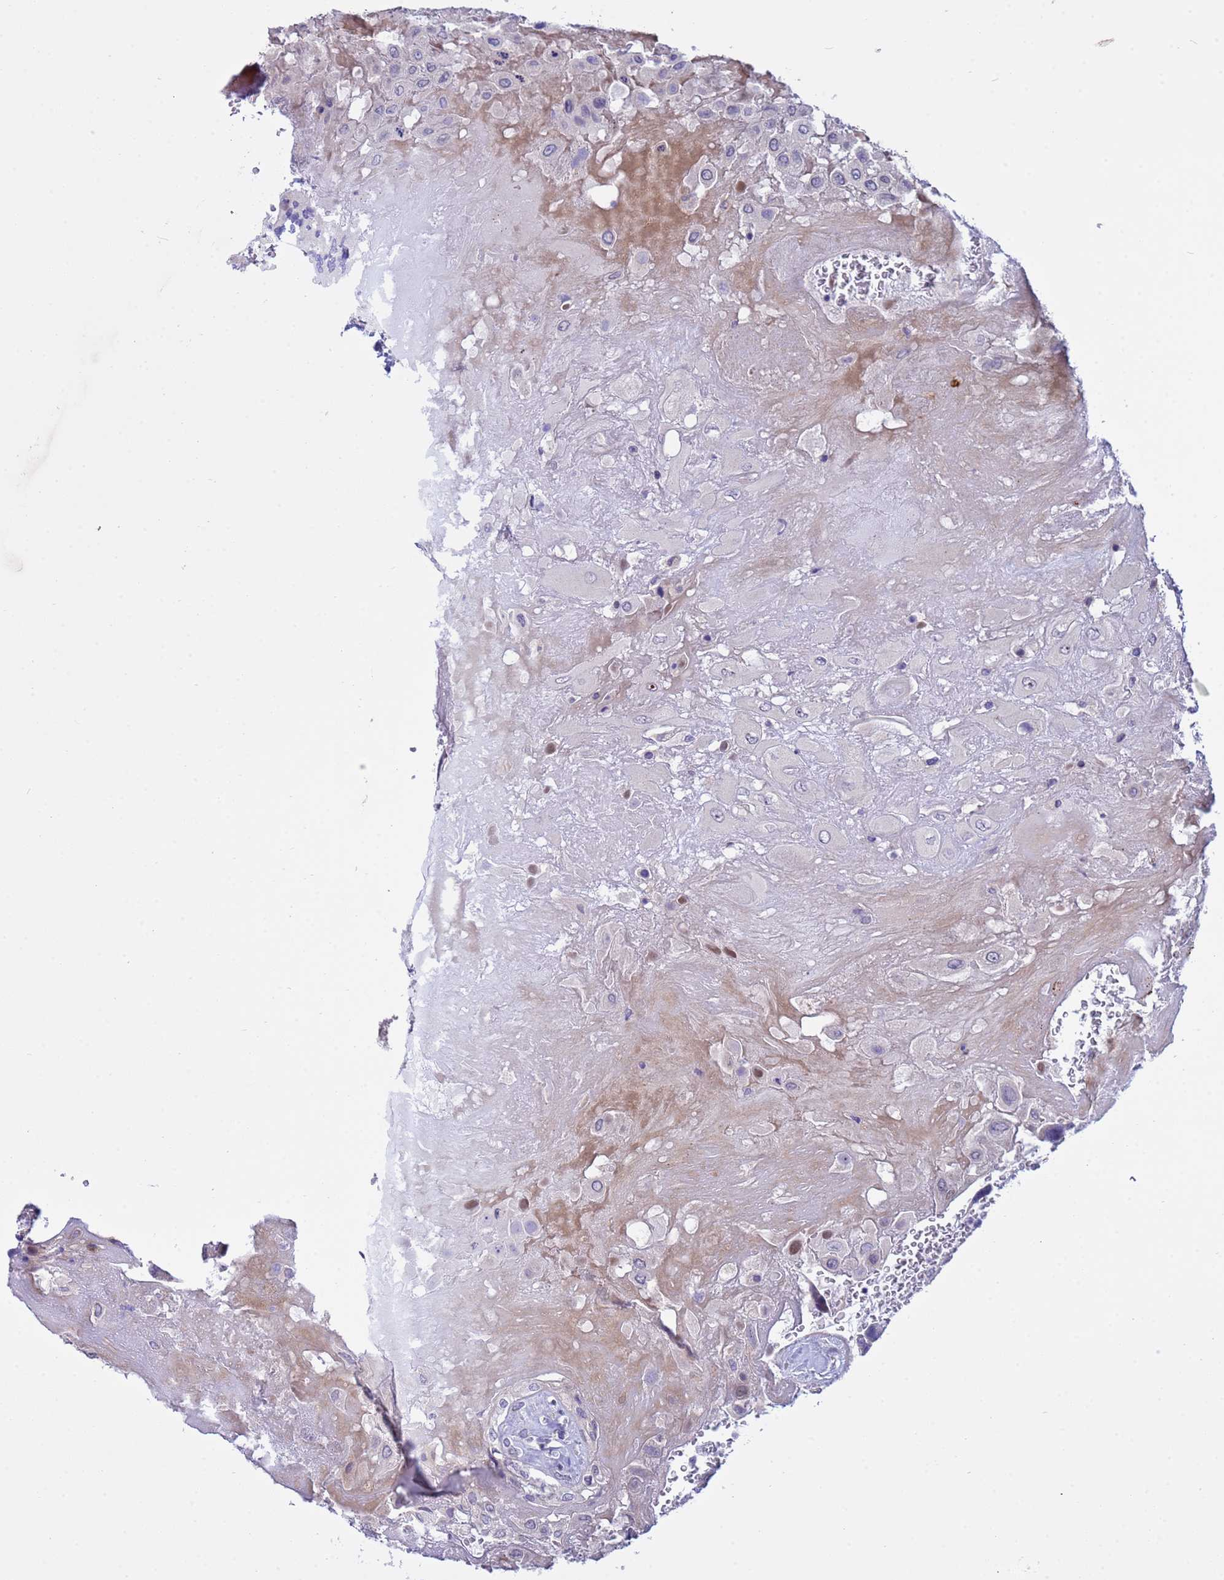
{"staining": {"intensity": "negative", "quantity": "none", "location": "none"}, "tissue": "placenta", "cell_type": "Decidual cells", "image_type": "normal", "snomed": [{"axis": "morphology", "description": "Normal tissue, NOS"}, {"axis": "topography", "description": "Placenta"}], "caption": "This is a micrograph of immunohistochemistry staining of unremarkable placenta, which shows no expression in decidual cells.", "gene": "IGSF11", "patient": {"sex": "female", "age": 37}}